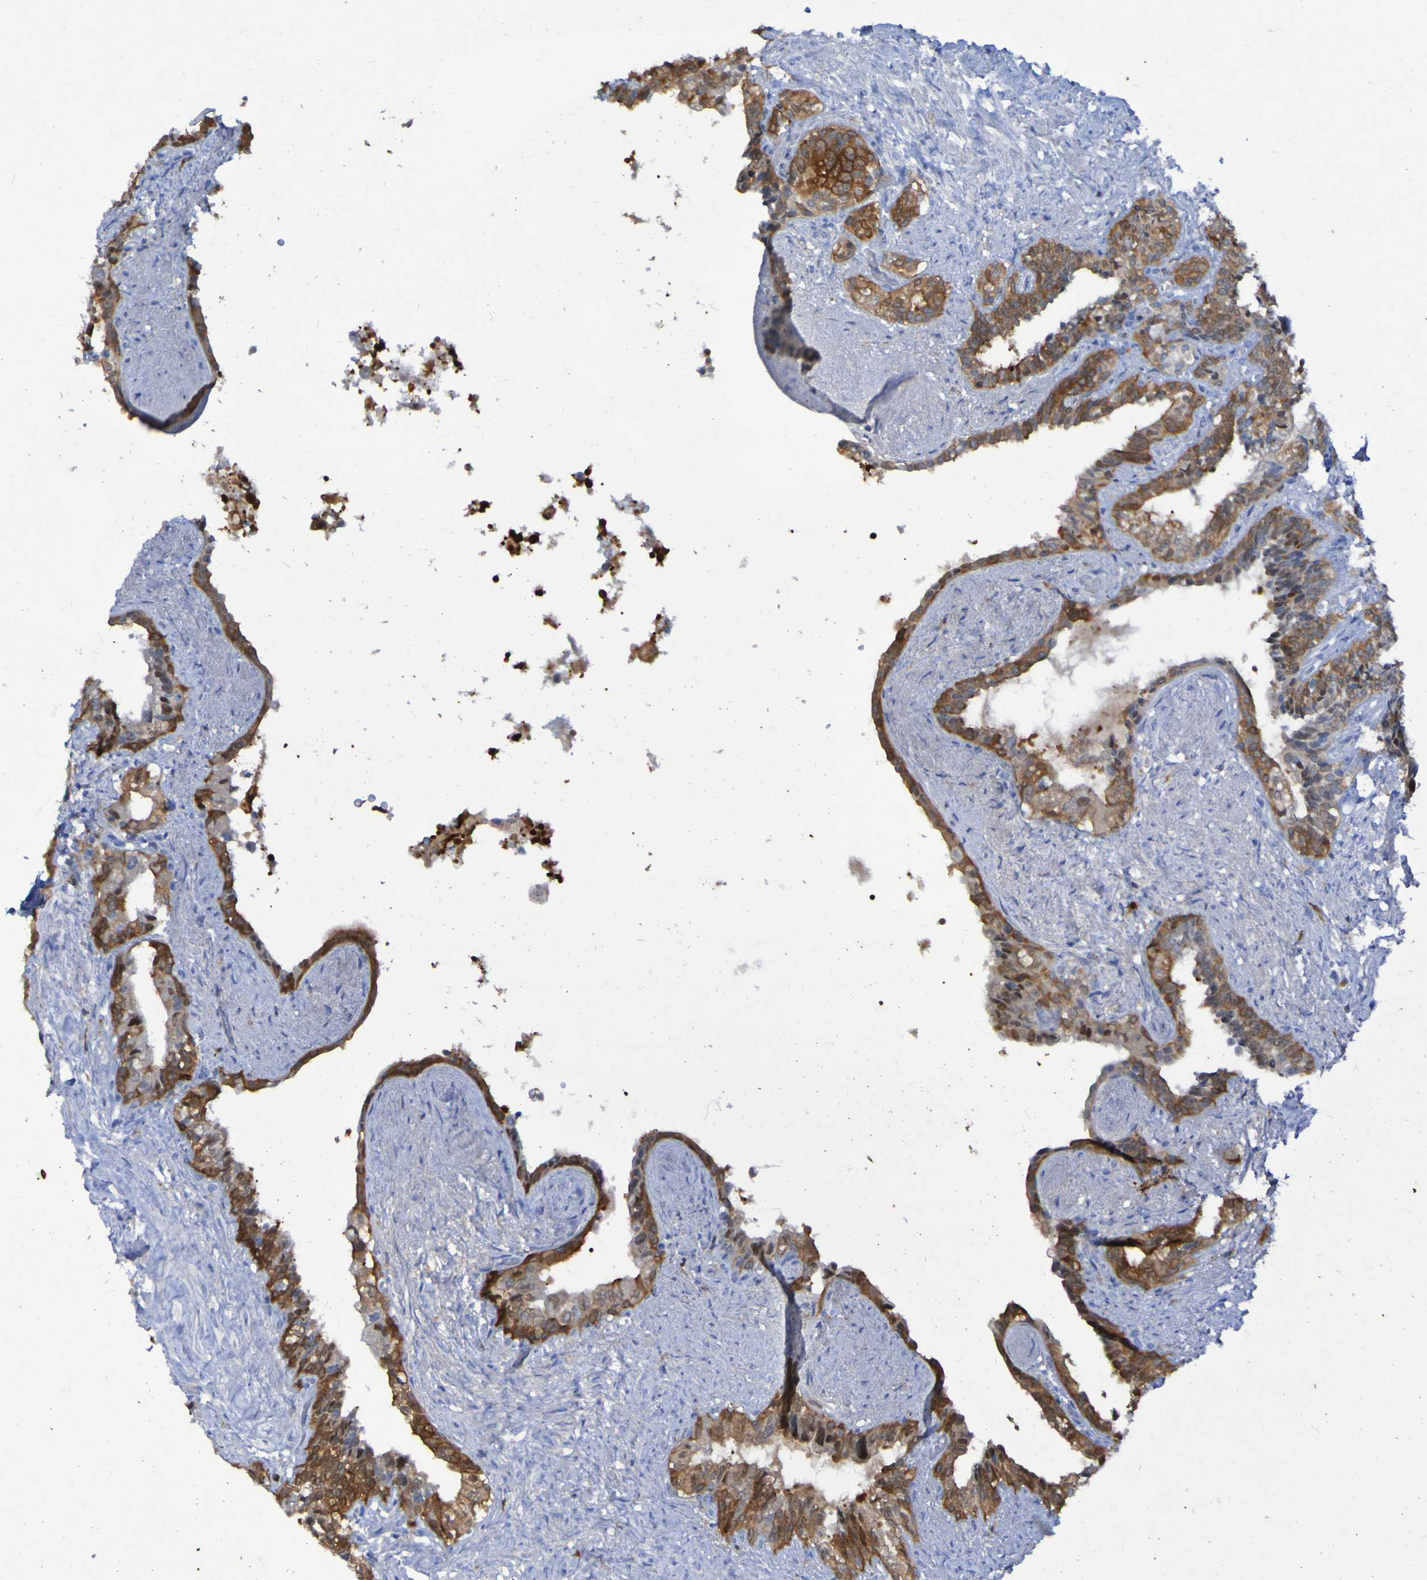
{"staining": {"intensity": "strong", "quantity": ">75%", "location": "cytoplasmic/membranous"}, "tissue": "seminal vesicle", "cell_type": "Glandular cells", "image_type": "normal", "snomed": [{"axis": "morphology", "description": "Normal tissue, NOS"}, {"axis": "topography", "description": "Seminal veicle"}], "caption": "About >75% of glandular cells in unremarkable human seminal vesicle exhibit strong cytoplasmic/membranous protein staining as visualized by brown immunohistochemical staining.", "gene": "MPPE1", "patient": {"sex": "male", "age": 63}}